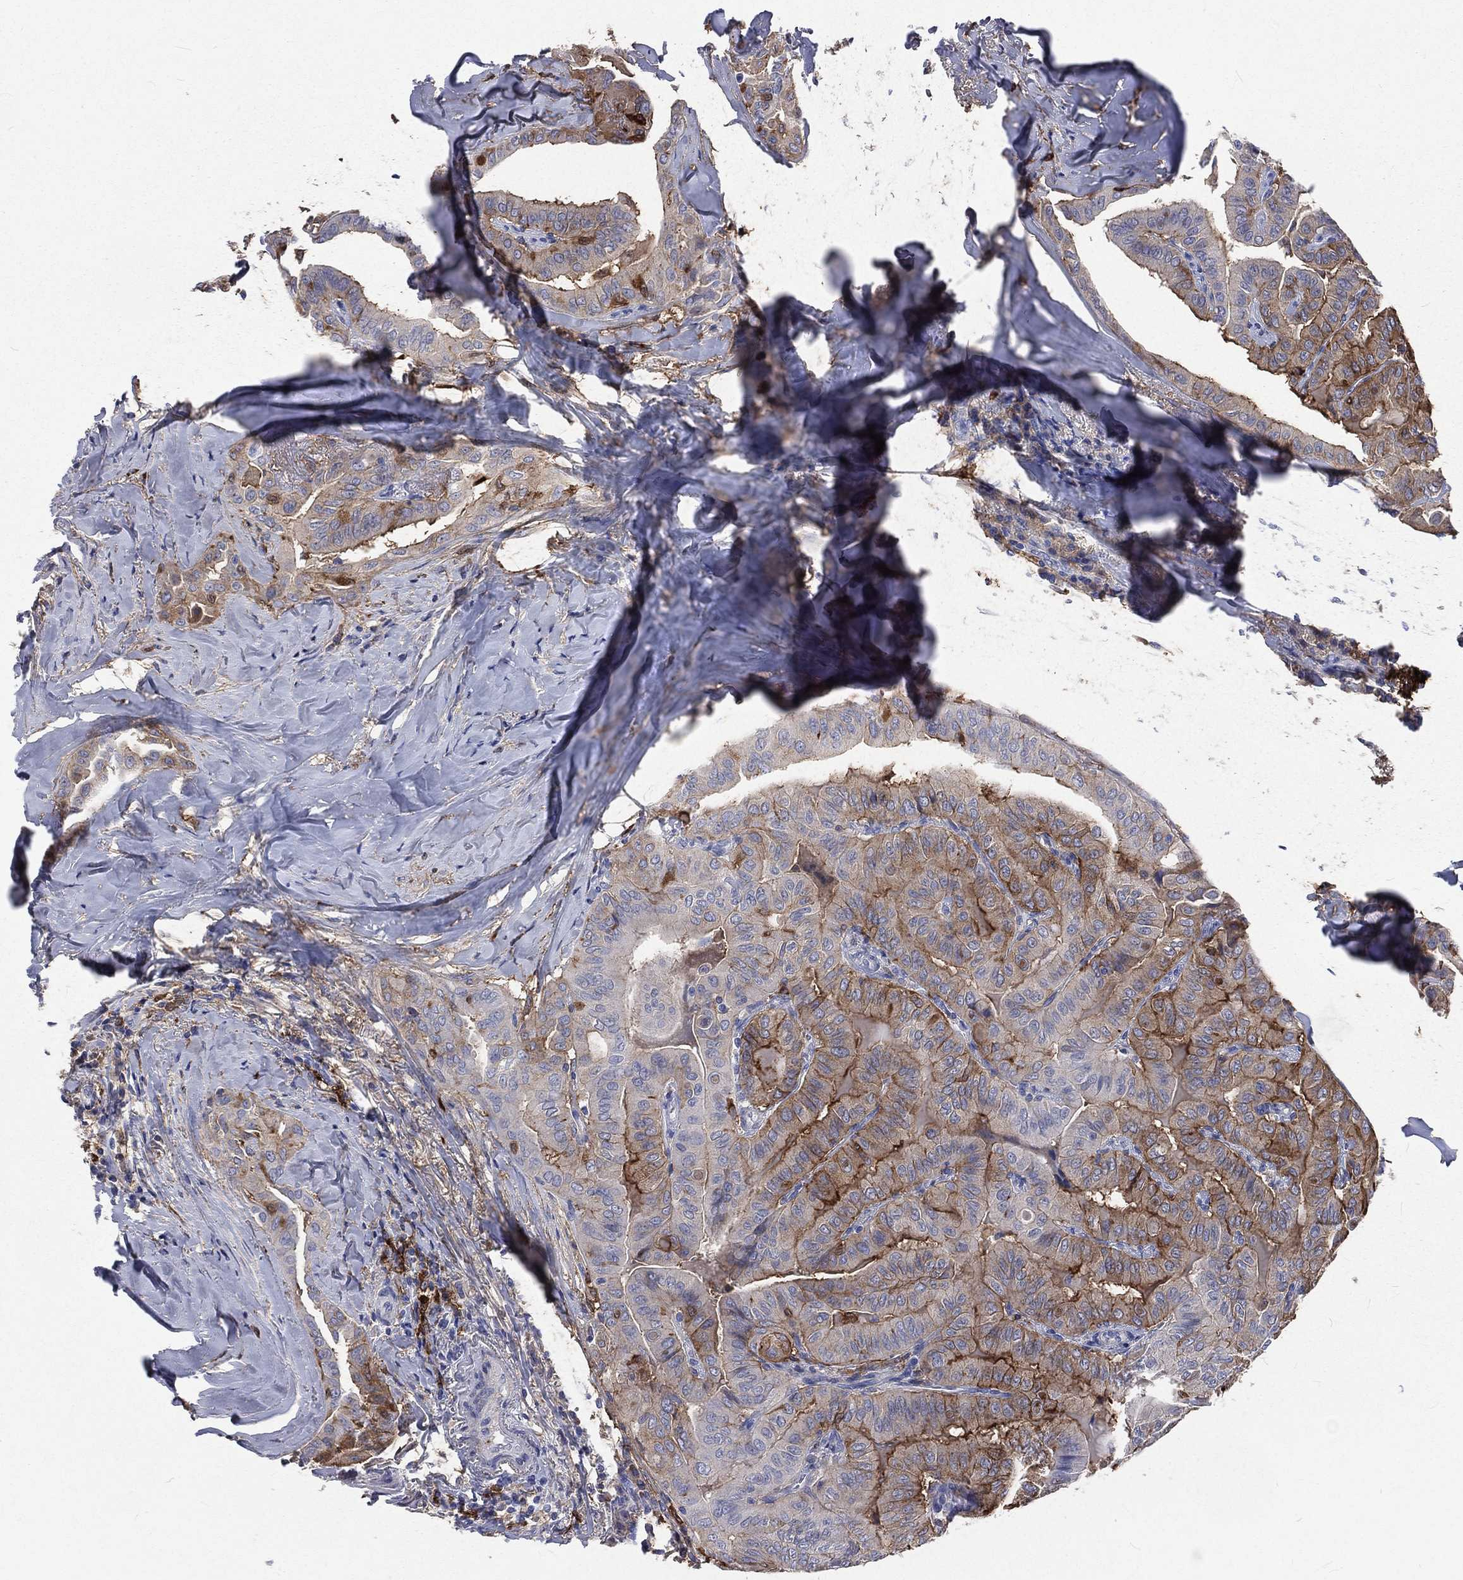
{"staining": {"intensity": "strong", "quantity": "<25%", "location": "cytoplasmic/membranous"}, "tissue": "thyroid cancer", "cell_type": "Tumor cells", "image_type": "cancer", "snomed": [{"axis": "morphology", "description": "Papillary adenocarcinoma, NOS"}, {"axis": "topography", "description": "Thyroid gland"}], "caption": "Thyroid papillary adenocarcinoma stained with a brown dye shows strong cytoplasmic/membranous positive positivity in about <25% of tumor cells.", "gene": "BASP1", "patient": {"sex": "female", "age": 68}}